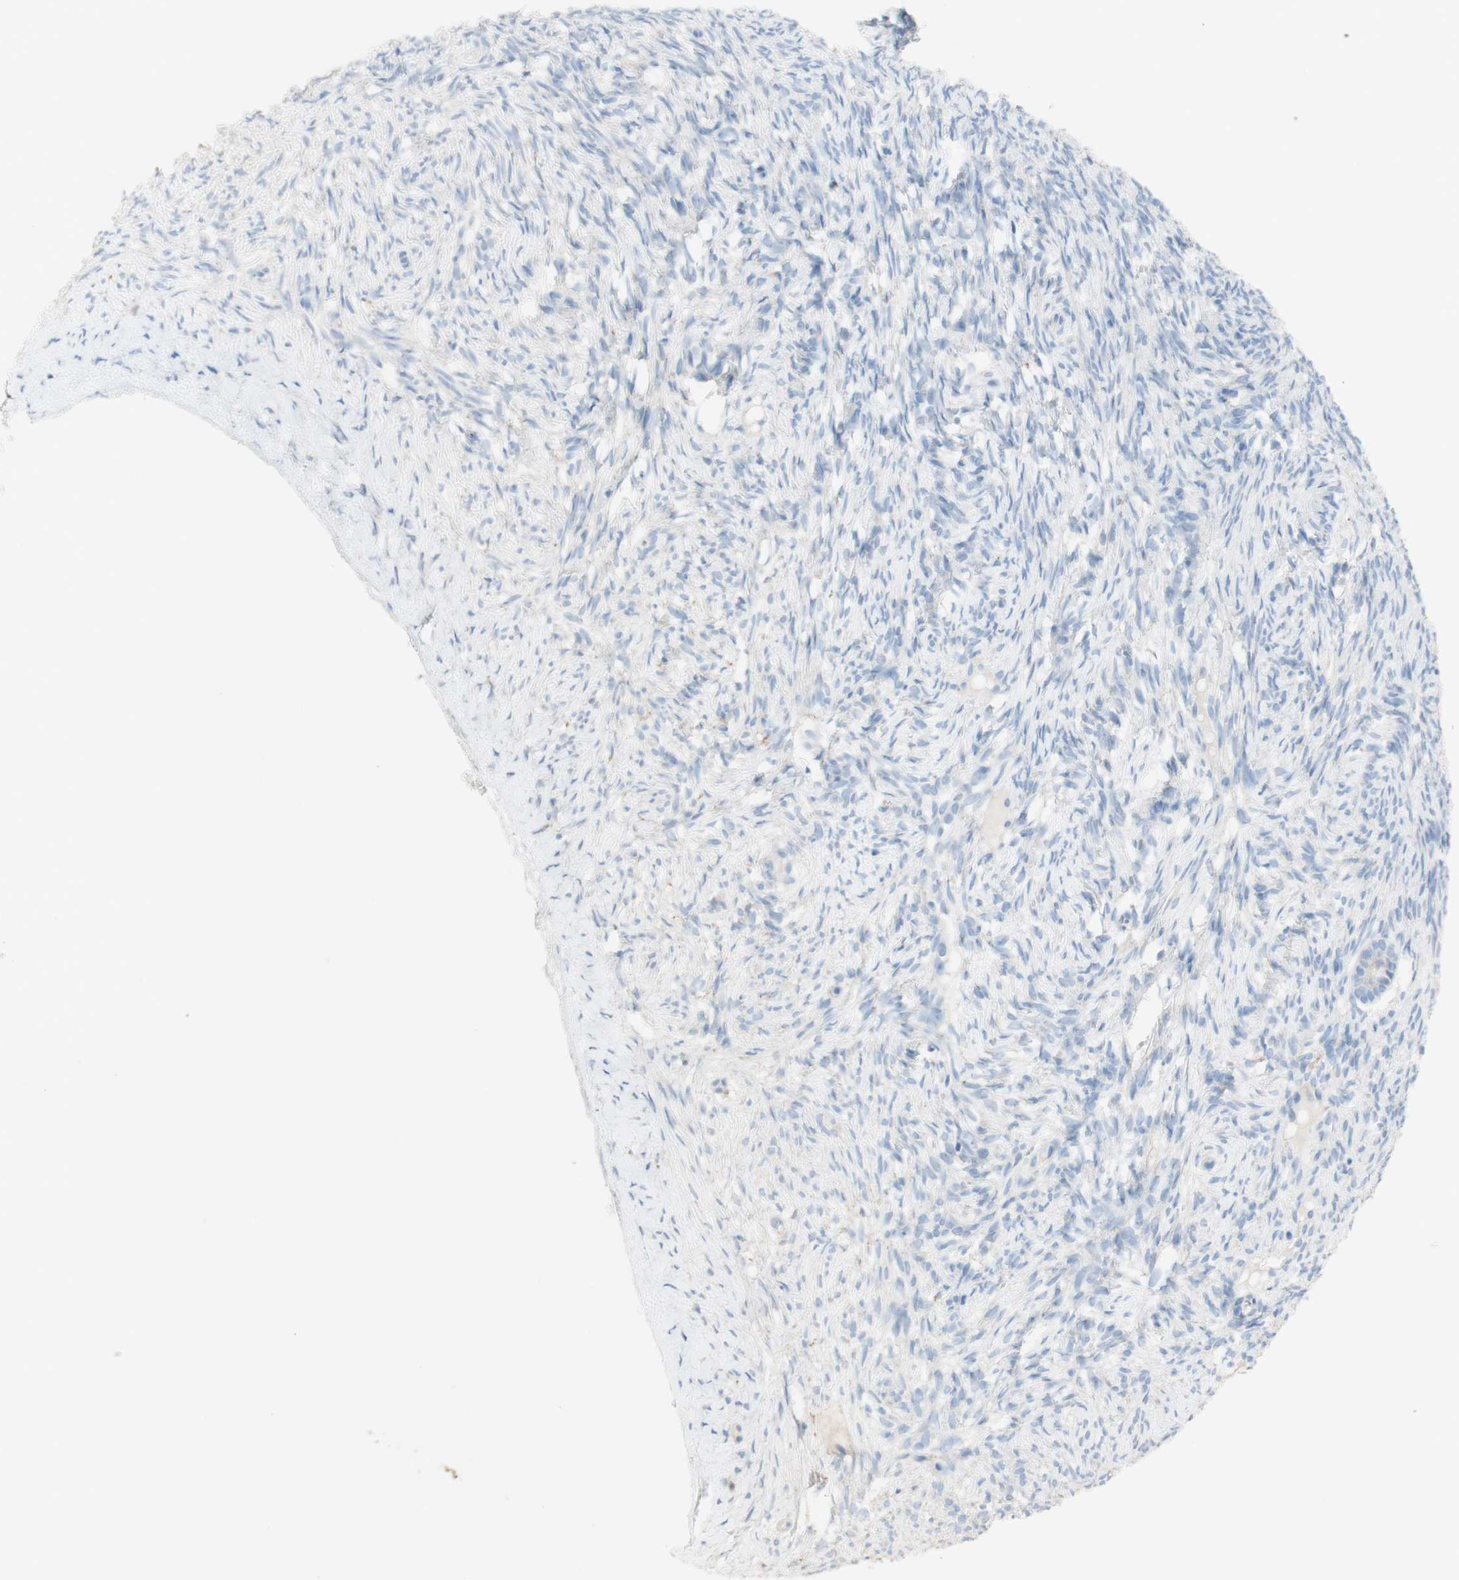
{"staining": {"intensity": "negative", "quantity": "none", "location": "none"}, "tissue": "ovary", "cell_type": "Ovarian stroma cells", "image_type": "normal", "snomed": [{"axis": "morphology", "description": "Normal tissue, NOS"}, {"axis": "topography", "description": "Ovary"}], "caption": "IHC of benign human ovary reveals no staining in ovarian stroma cells.", "gene": "ART3", "patient": {"sex": "female", "age": 33}}